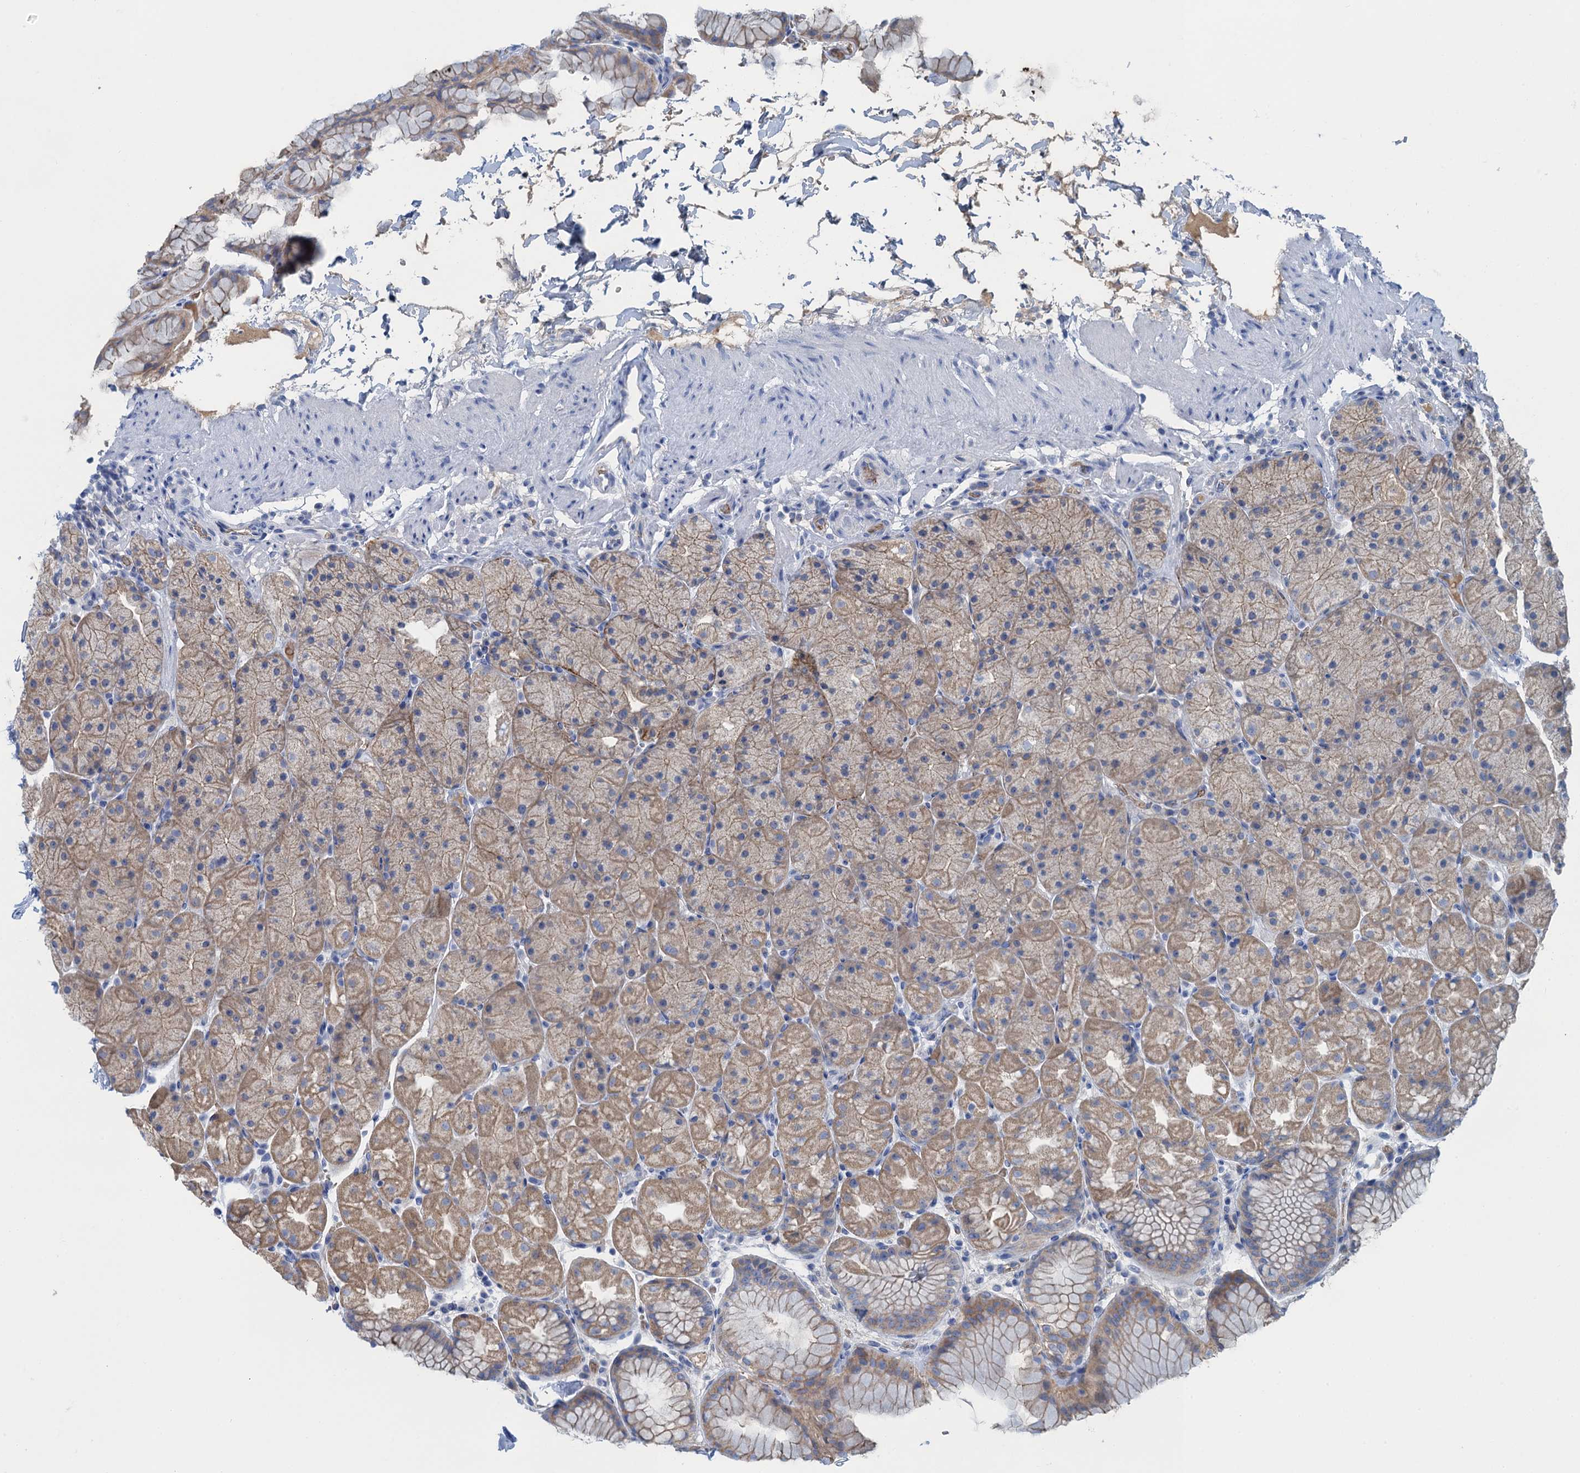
{"staining": {"intensity": "moderate", "quantity": "25%-75%", "location": "cytoplasmic/membranous"}, "tissue": "stomach", "cell_type": "Glandular cells", "image_type": "normal", "snomed": [{"axis": "morphology", "description": "Normal tissue, NOS"}, {"axis": "topography", "description": "Stomach, upper"}, {"axis": "topography", "description": "Stomach, lower"}], "caption": "Immunohistochemical staining of normal stomach reveals 25%-75% levels of moderate cytoplasmic/membranous protein staining in approximately 25%-75% of glandular cells. Nuclei are stained in blue.", "gene": "MYADML2", "patient": {"sex": "male", "age": 67}}